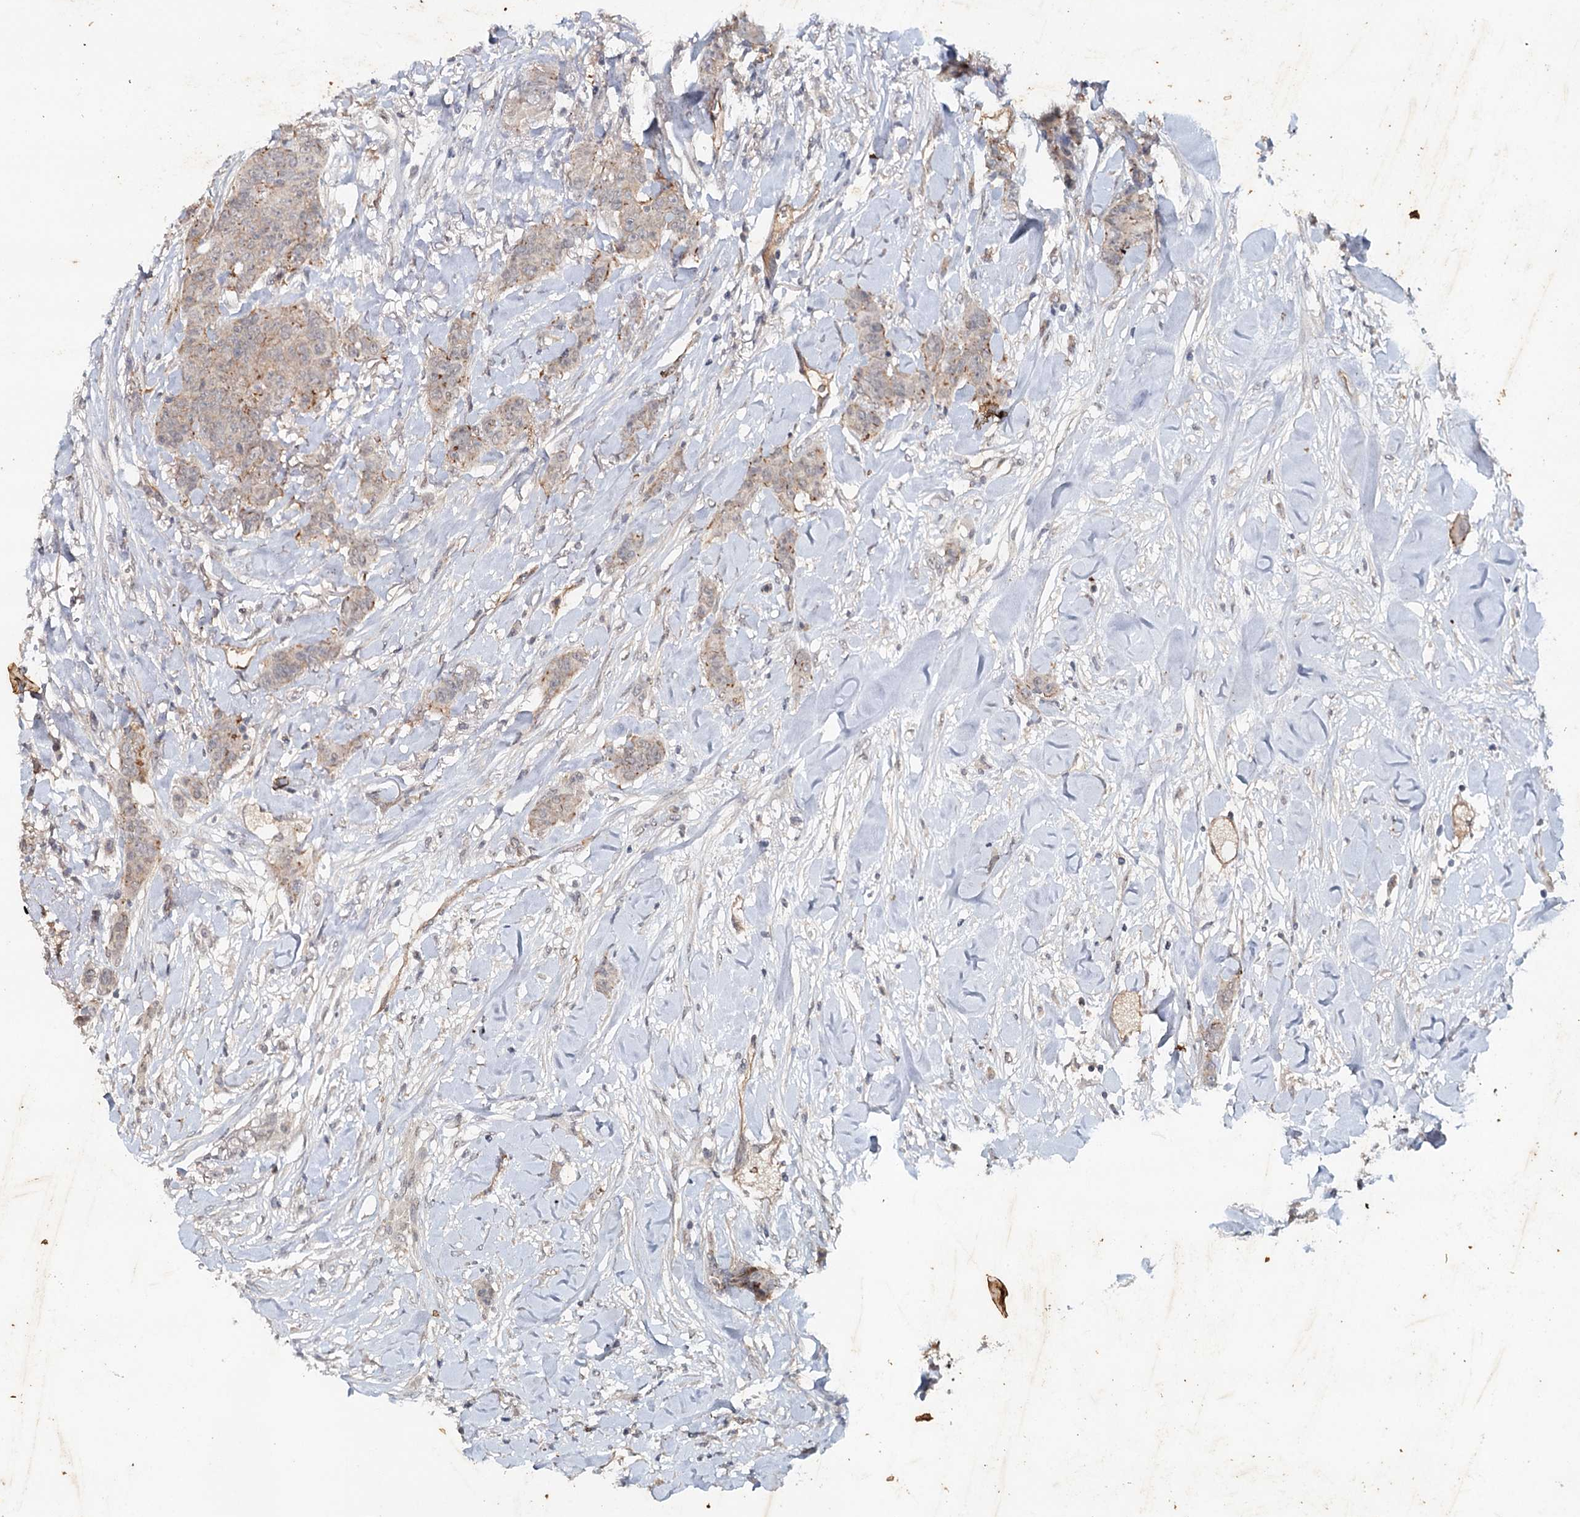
{"staining": {"intensity": "weak", "quantity": "<25%", "location": "cytoplasmic/membranous"}, "tissue": "breast cancer", "cell_type": "Tumor cells", "image_type": "cancer", "snomed": [{"axis": "morphology", "description": "Duct carcinoma"}, {"axis": "topography", "description": "Breast"}], "caption": "This is a image of immunohistochemistry staining of breast infiltrating ductal carcinoma, which shows no positivity in tumor cells.", "gene": "SYNPO", "patient": {"sex": "female", "age": 40}}